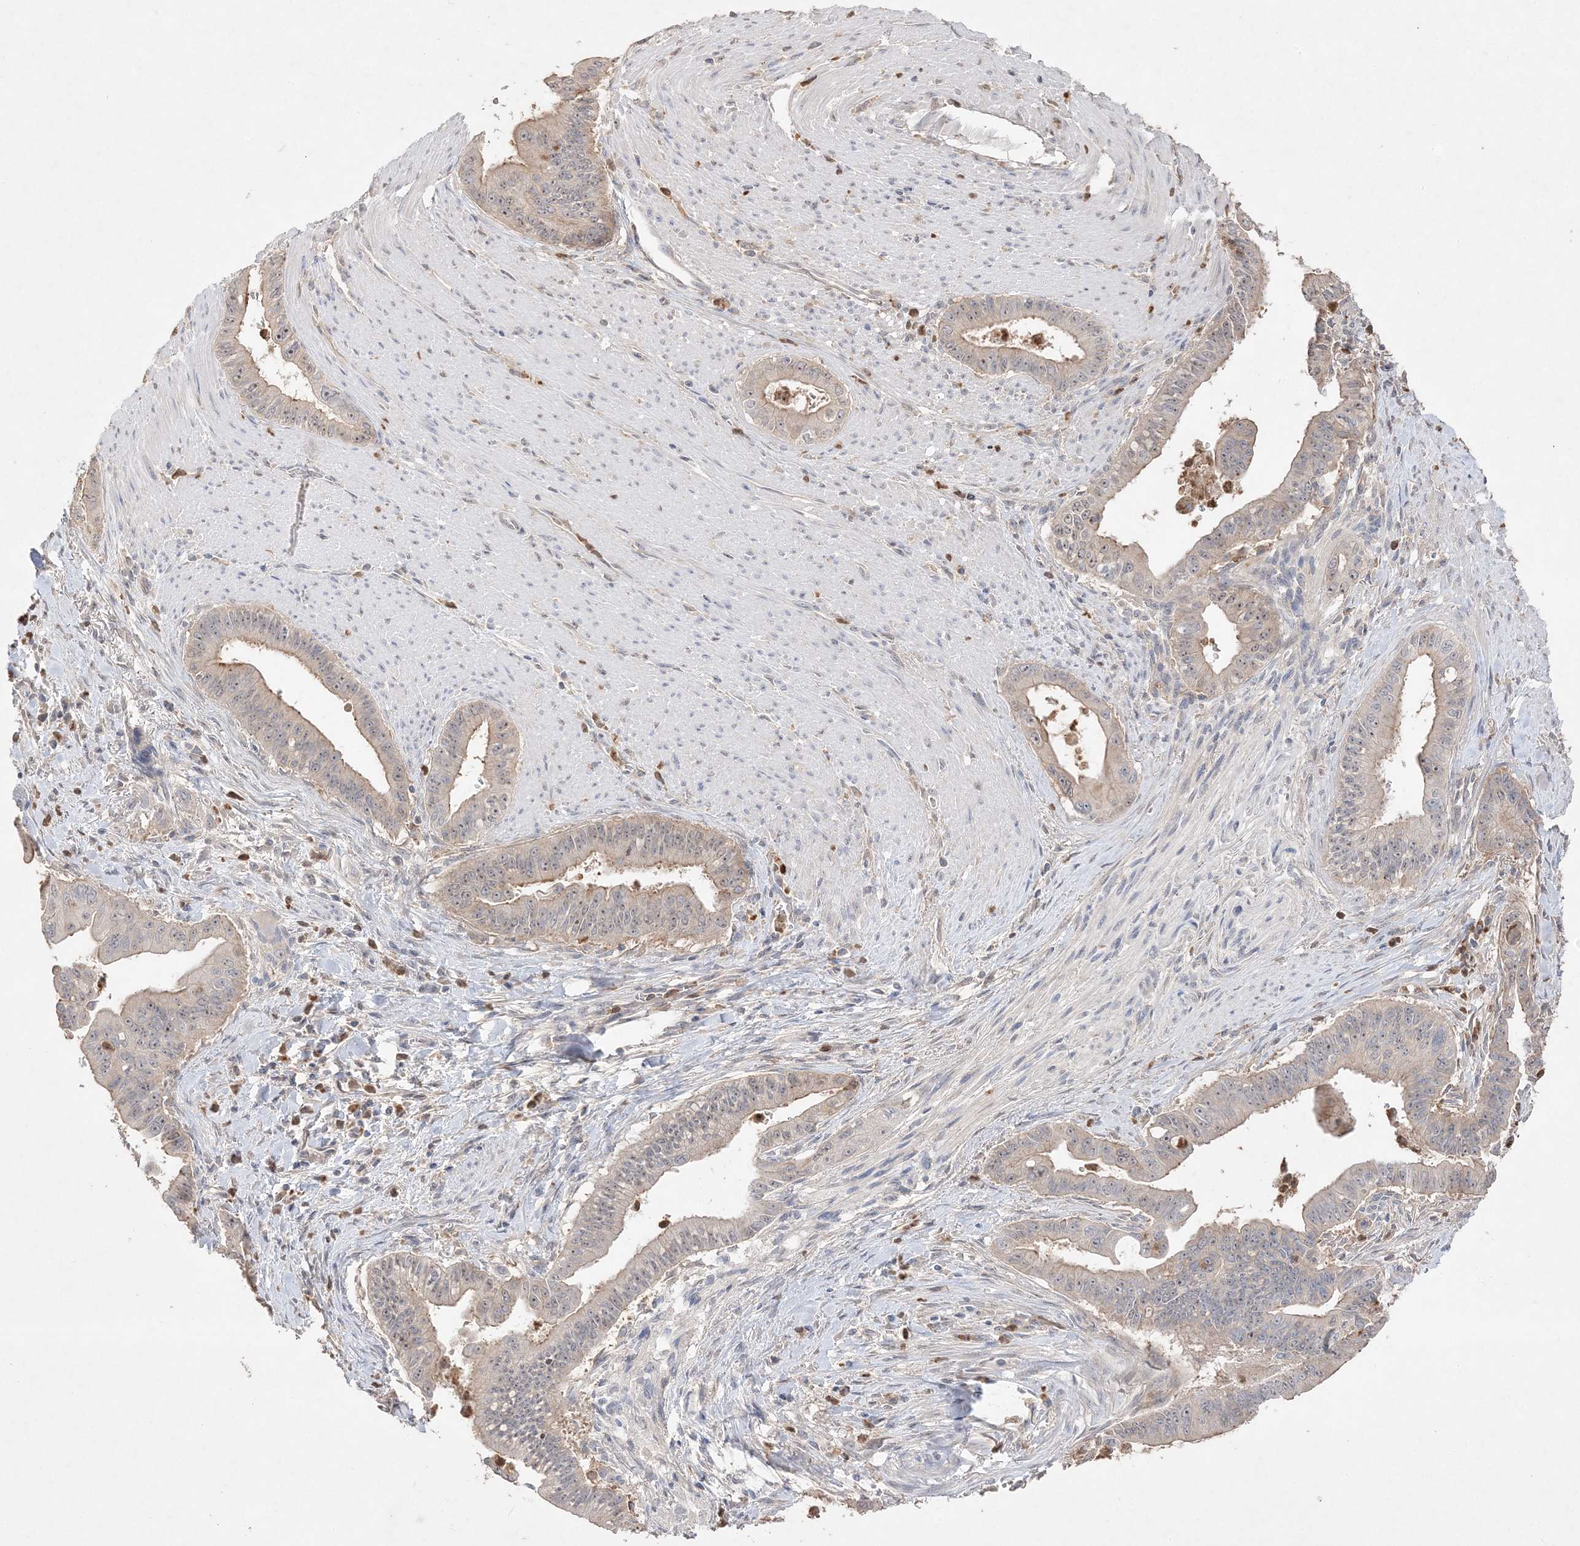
{"staining": {"intensity": "weak", "quantity": "<25%", "location": "cytoplasmic/membranous,nuclear"}, "tissue": "pancreatic cancer", "cell_type": "Tumor cells", "image_type": "cancer", "snomed": [{"axis": "morphology", "description": "Adenocarcinoma, NOS"}, {"axis": "topography", "description": "Pancreas"}], "caption": "Immunohistochemistry micrograph of neoplastic tissue: human adenocarcinoma (pancreatic) stained with DAB (3,3'-diaminobenzidine) shows no significant protein positivity in tumor cells.", "gene": "NOP16", "patient": {"sex": "male", "age": 70}}